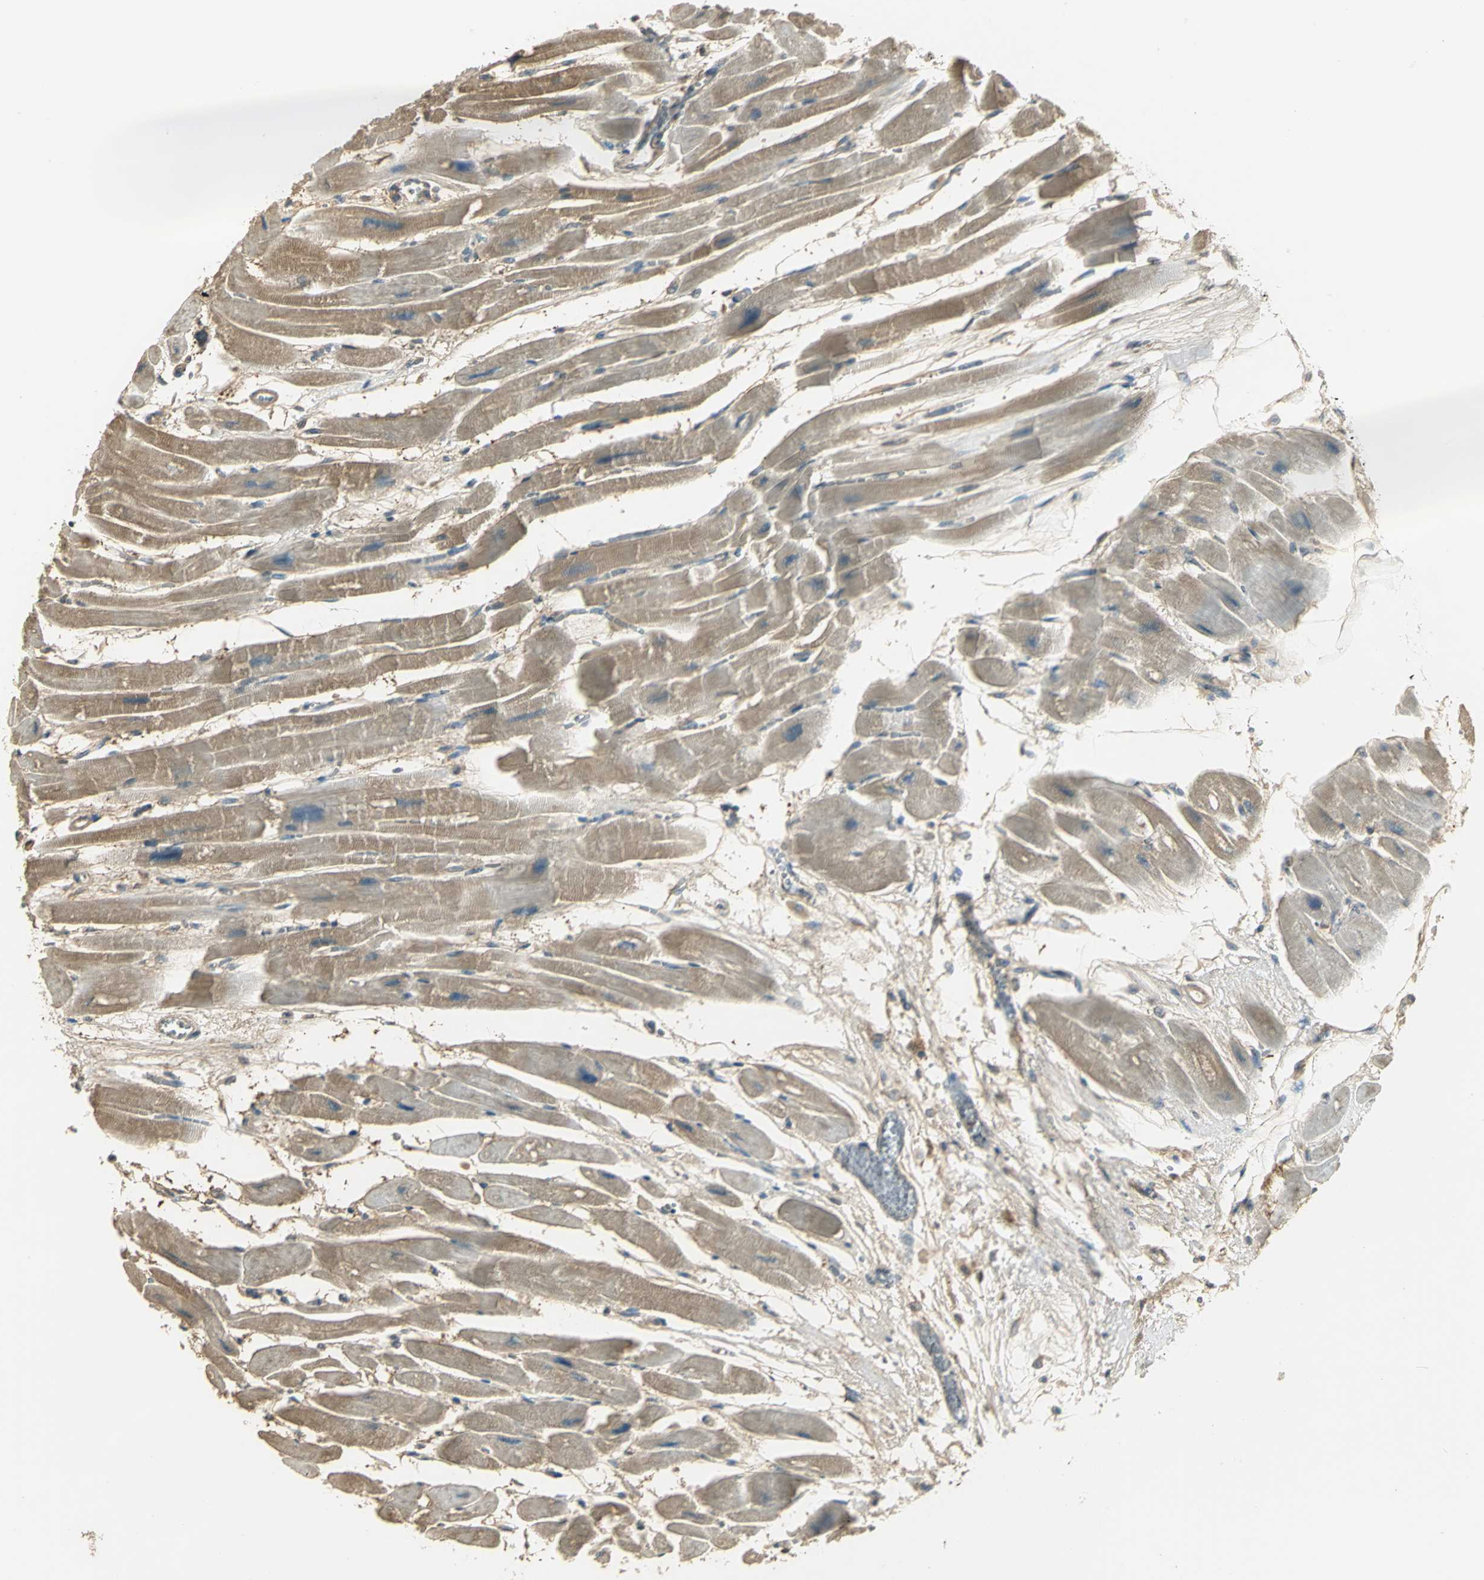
{"staining": {"intensity": "moderate", "quantity": ">75%", "location": "cytoplasmic/membranous"}, "tissue": "heart muscle", "cell_type": "Cardiomyocytes", "image_type": "normal", "snomed": [{"axis": "morphology", "description": "Normal tissue, NOS"}, {"axis": "topography", "description": "Heart"}], "caption": "Brown immunohistochemical staining in benign human heart muscle reveals moderate cytoplasmic/membranous staining in about >75% of cardiomyocytes. (brown staining indicates protein expression, while blue staining denotes nuclei).", "gene": "PARK7", "patient": {"sex": "female", "age": 54}}